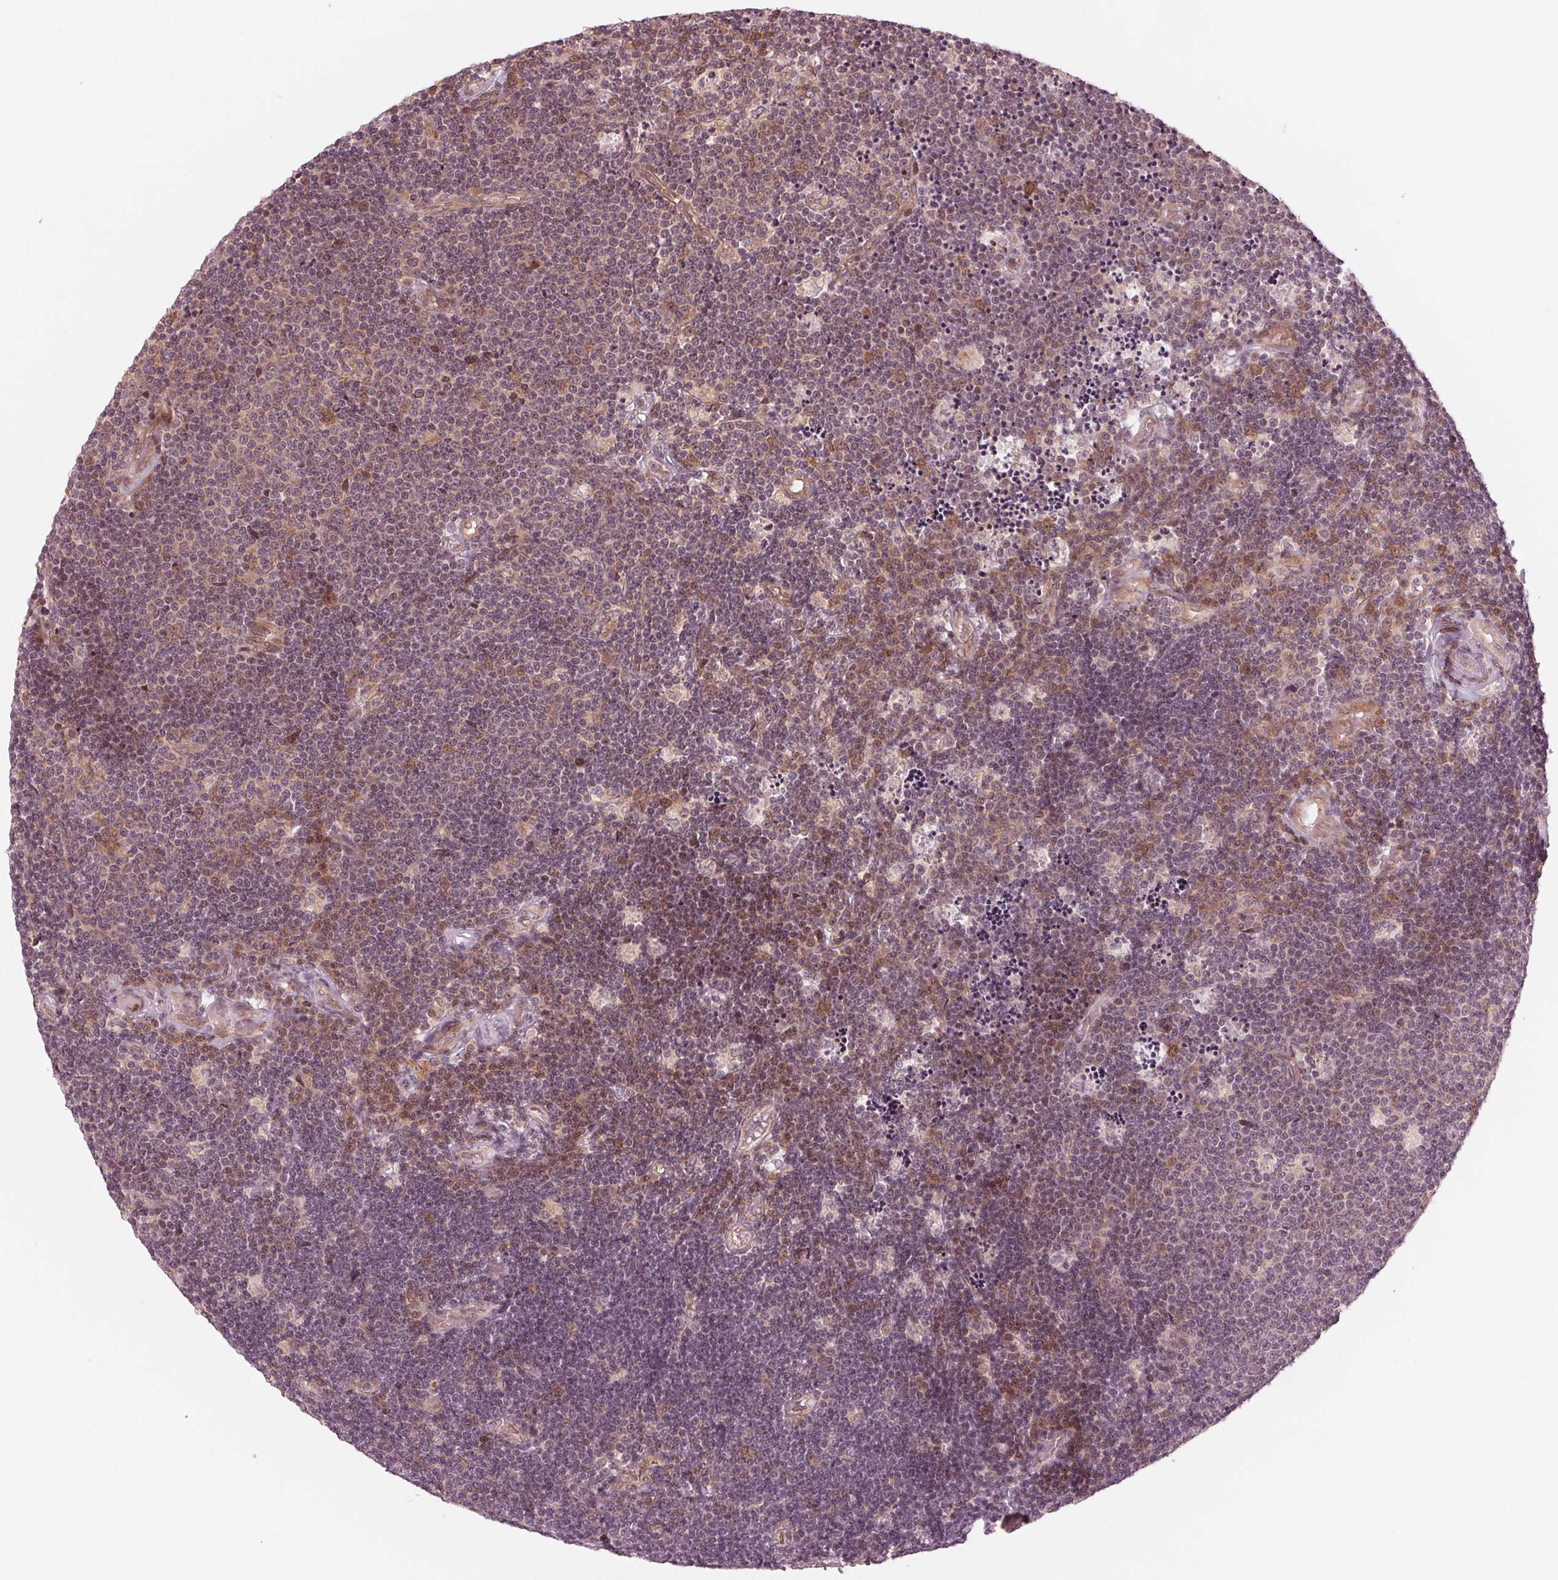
{"staining": {"intensity": "moderate", "quantity": "<25%", "location": "cytoplasmic/membranous"}, "tissue": "lymphoma", "cell_type": "Tumor cells", "image_type": "cancer", "snomed": [{"axis": "morphology", "description": "Malignant lymphoma, non-Hodgkin's type, Low grade"}, {"axis": "topography", "description": "Brain"}], "caption": "Immunohistochemistry (DAB (3,3'-diaminobenzidine)) staining of human low-grade malignant lymphoma, non-Hodgkin's type exhibits moderate cytoplasmic/membranous protein expression in about <25% of tumor cells. The protein is stained brown, and the nuclei are stained in blue (DAB IHC with brightfield microscopy, high magnification).", "gene": "CMIP", "patient": {"sex": "female", "age": 66}}